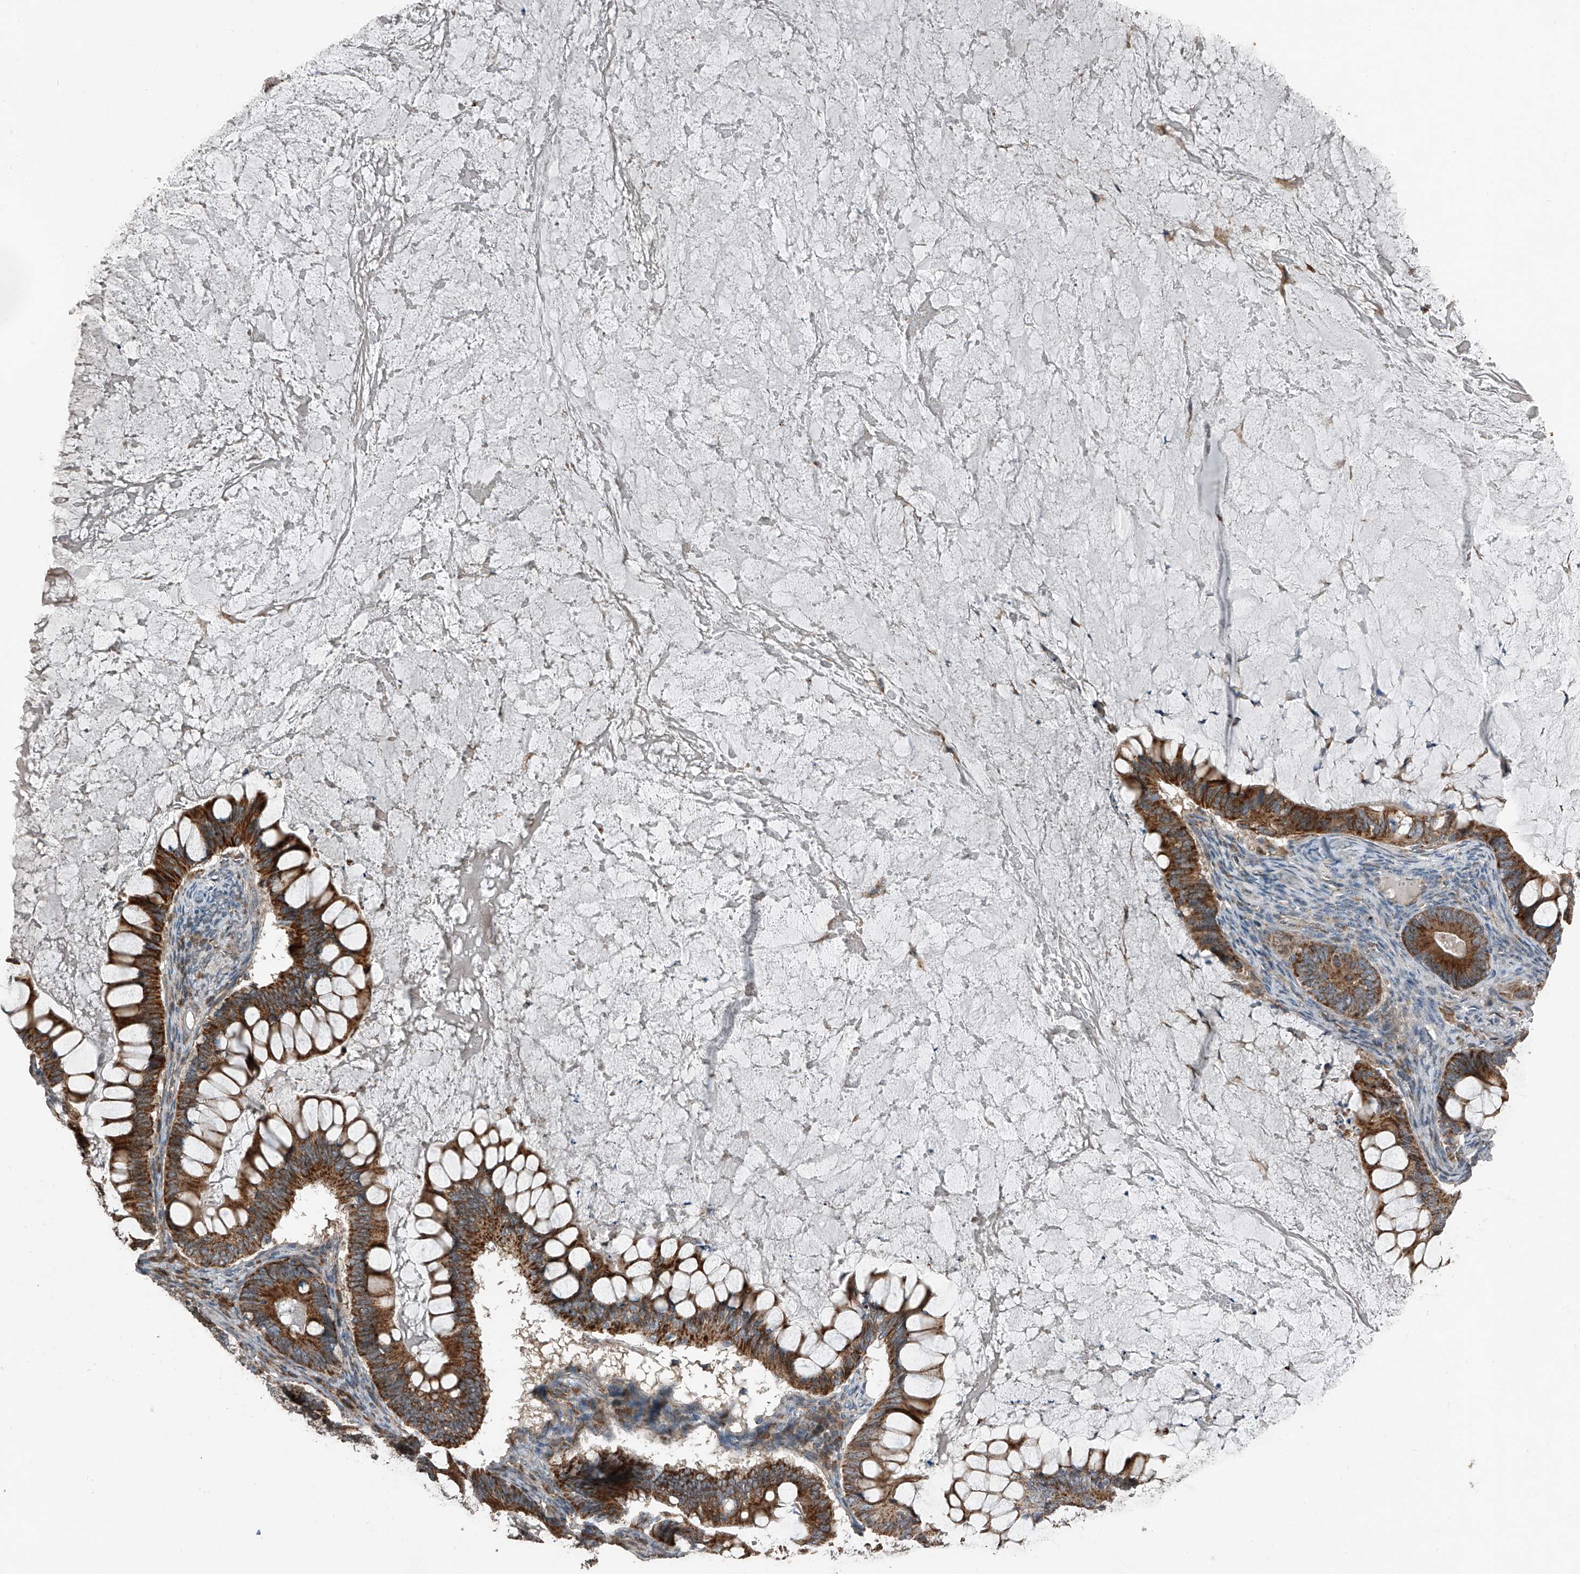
{"staining": {"intensity": "strong", "quantity": ">75%", "location": "cytoplasmic/membranous"}, "tissue": "ovarian cancer", "cell_type": "Tumor cells", "image_type": "cancer", "snomed": [{"axis": "morphology", "description": "Cystadenocarcinoma, mucinous, NOS"}, {"axis": "topography", "description": "Ovary"}], "caption": "This histopathology image displays IHC staining of human ovarian cancer, with high strong cytoplasmic/membranous staining in approximately >75% of tumor cells.", "gene": "CHRNA7", "patient": {"sex": "female", "age": 61}}